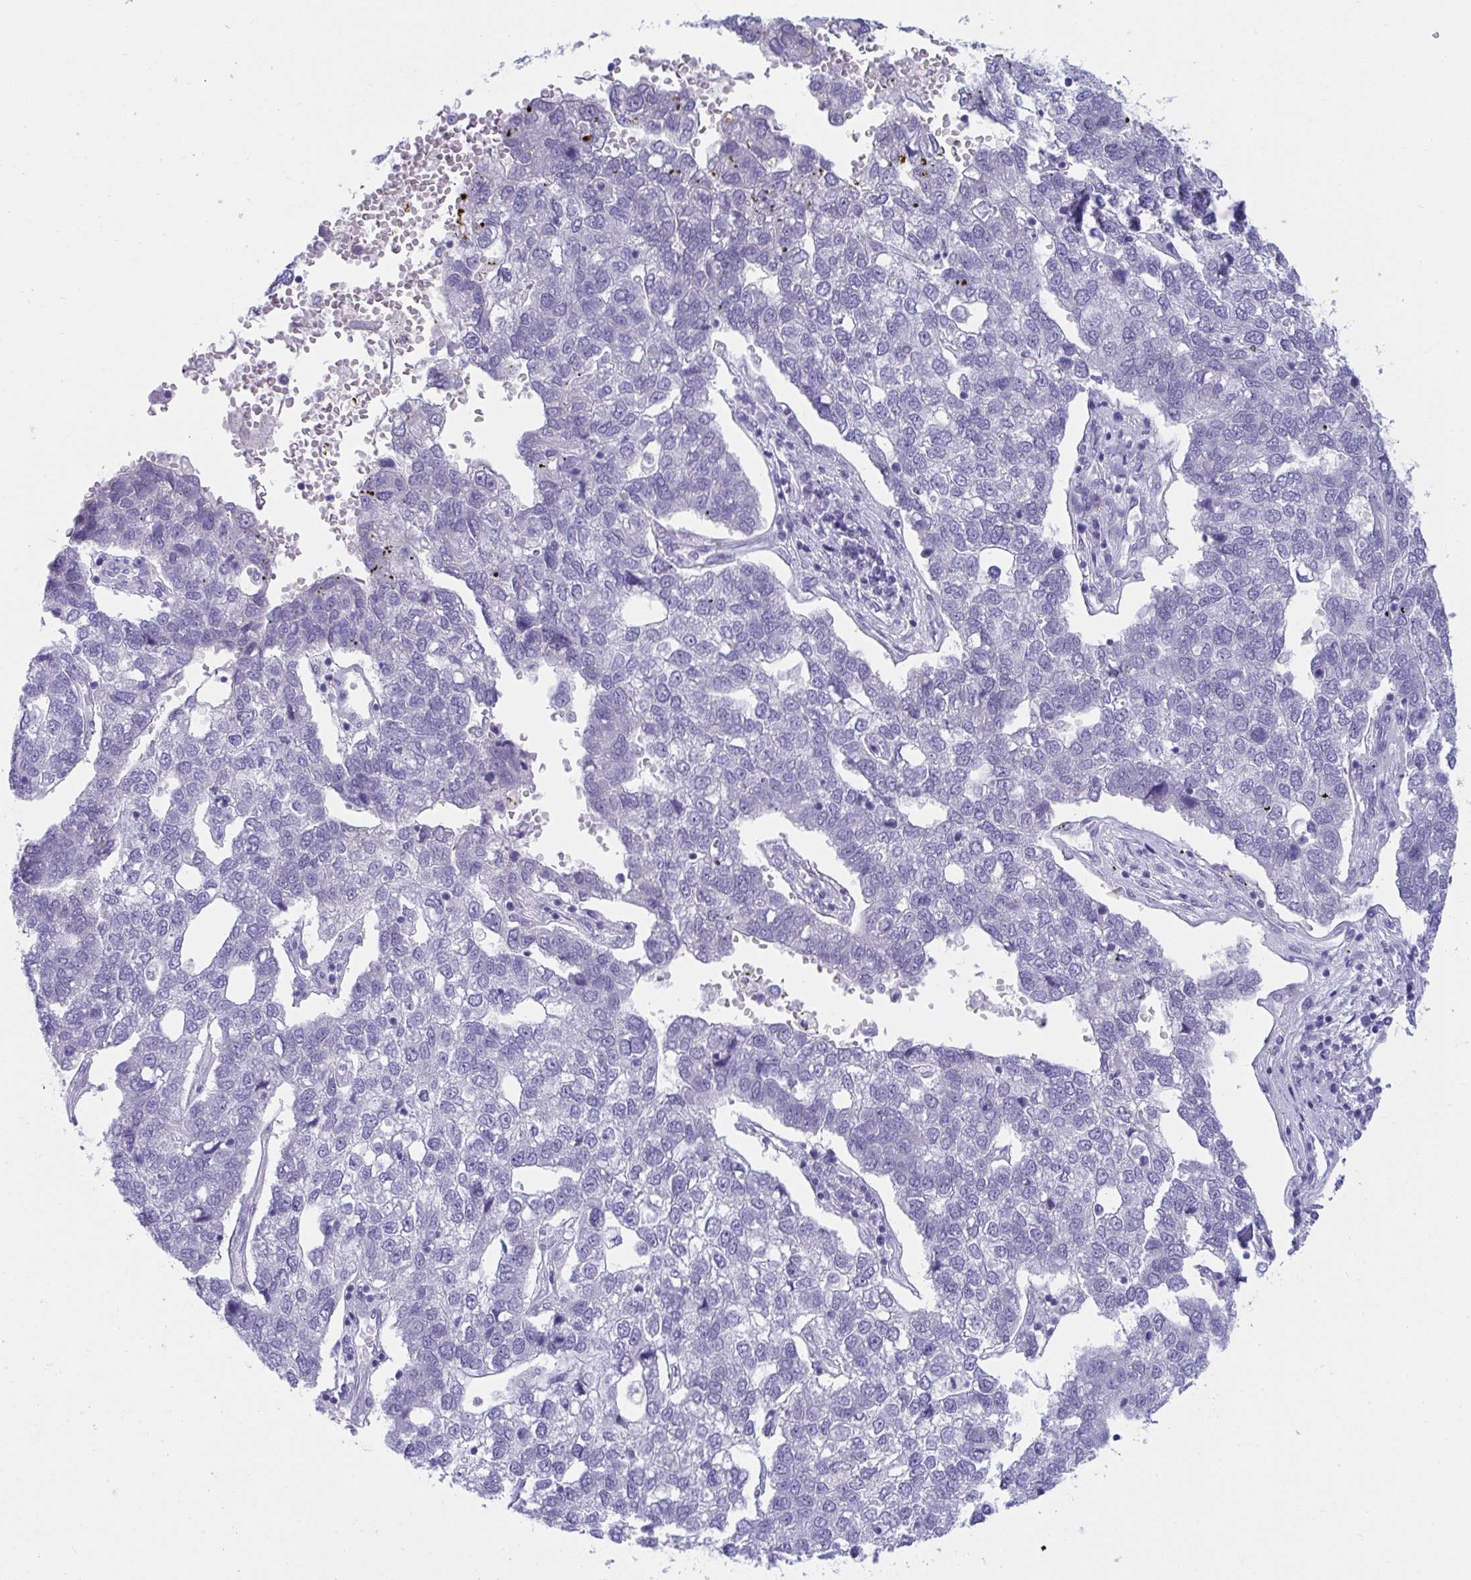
{"staining": {"intensity": "negative", "quantity": "none", "location": "none"}, "tissue": "pancreatic cancer", "cell_type": "Tumor cells", "image_type": "cancer", "snomed": [{"axis": "morphology", "description": "Adenocarcinoma, NOS"}, {"axis": "topography", "description": "Pancreas"}], "caption": "This is an immunohistochemistry (IHC) micrograph of human adenocarcinoma (pancreatic). There is no staining in tumor cells.", "gene": "PRDM9", "patient": {"sex": "female", "age": 61}}